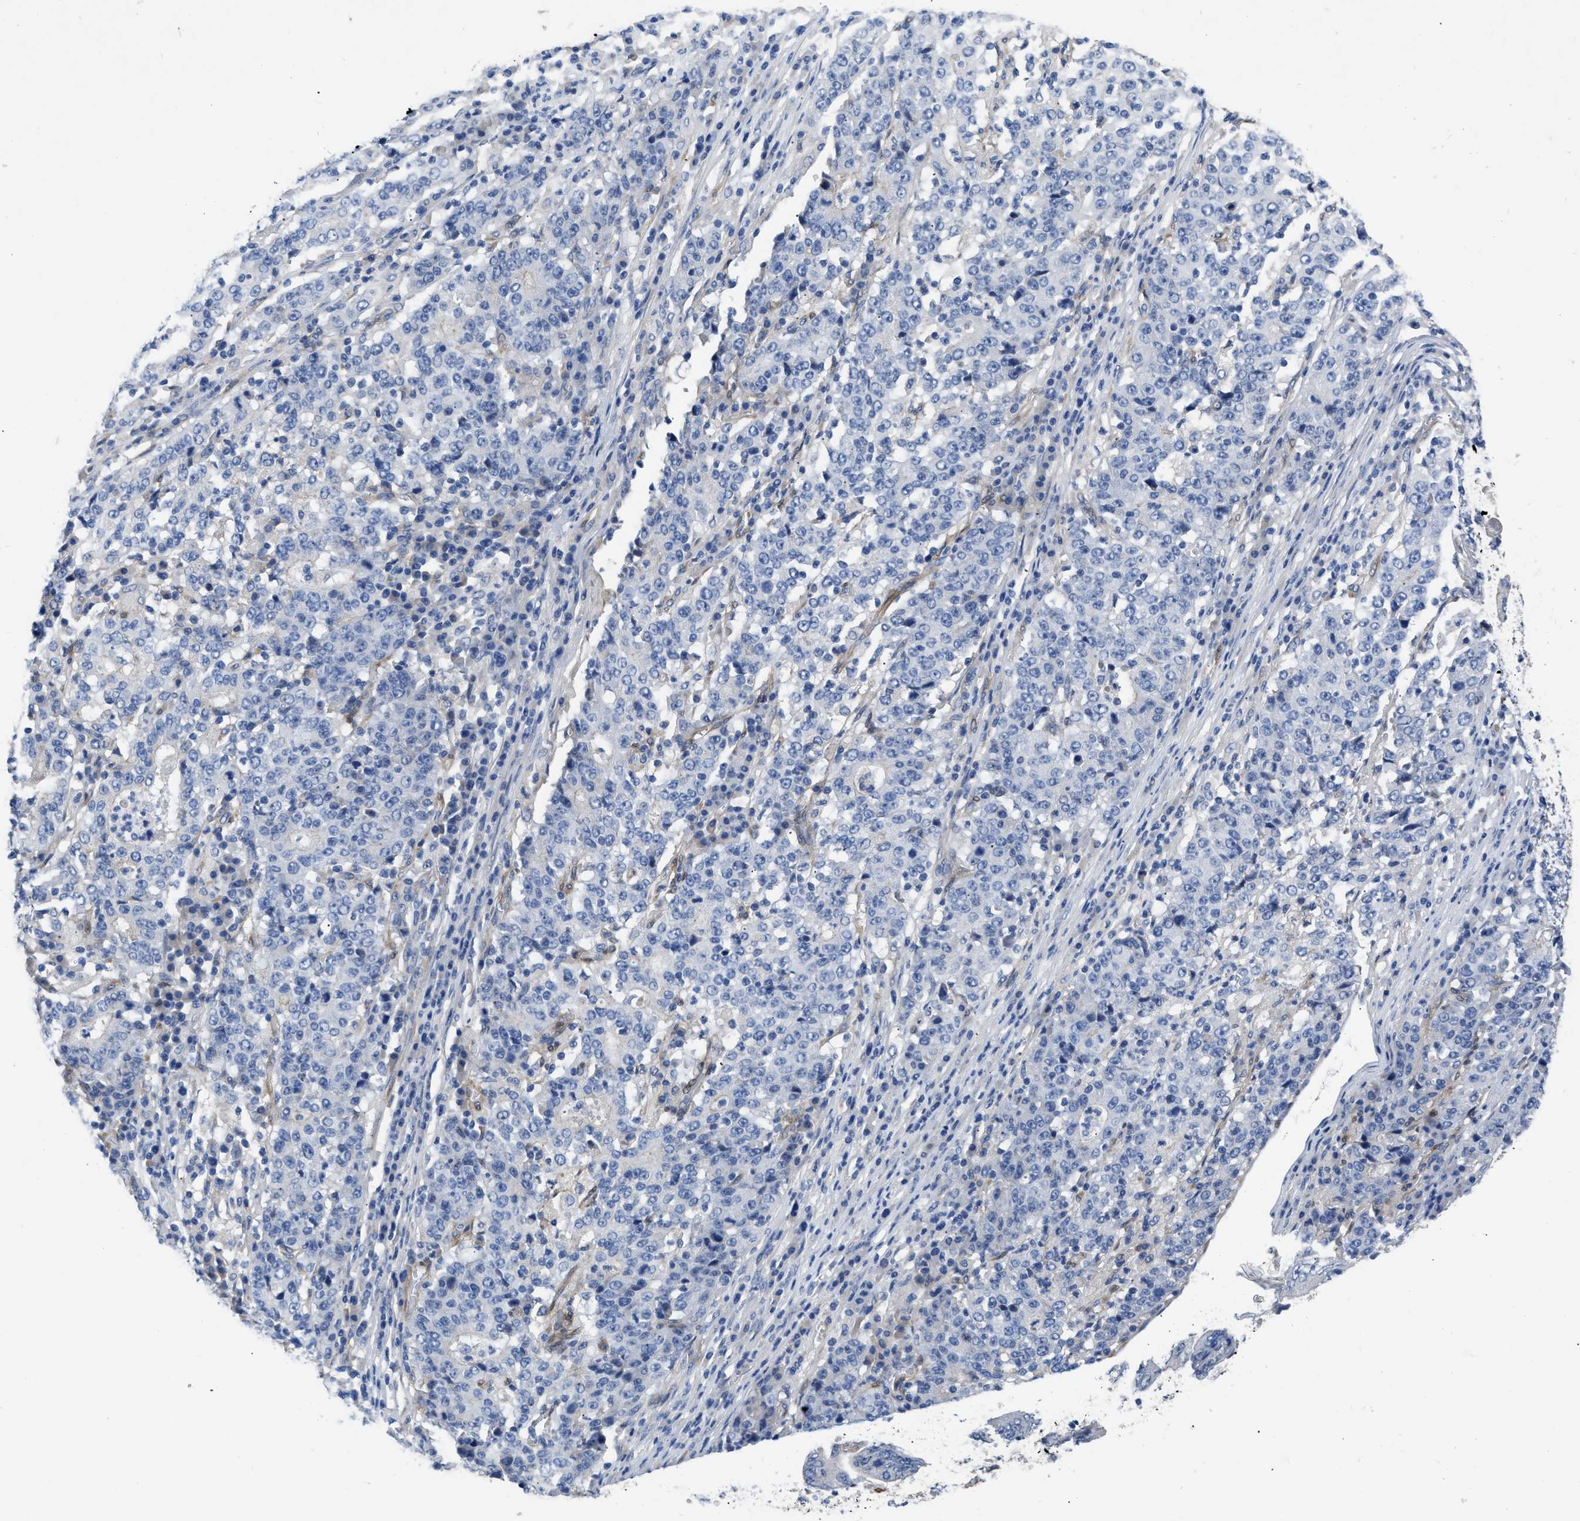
{"staining": {"intensity": "negative", "quantity": "none", "location": "none"}, "tissue": "stomach cancer", "cell_type": "Tumor cells", "image_type": "cancer", "snomed": [{"axis": "morphology", "description": "Adenocarcinoma, NOS"}, {"axis": "topography", "description": "Stomach"}], "caption": "There is no significant expression in tumor cells of stomach adenocarcinoma.", "gene": "RBP1", "patient": {"sex": "female", "age": 65}}